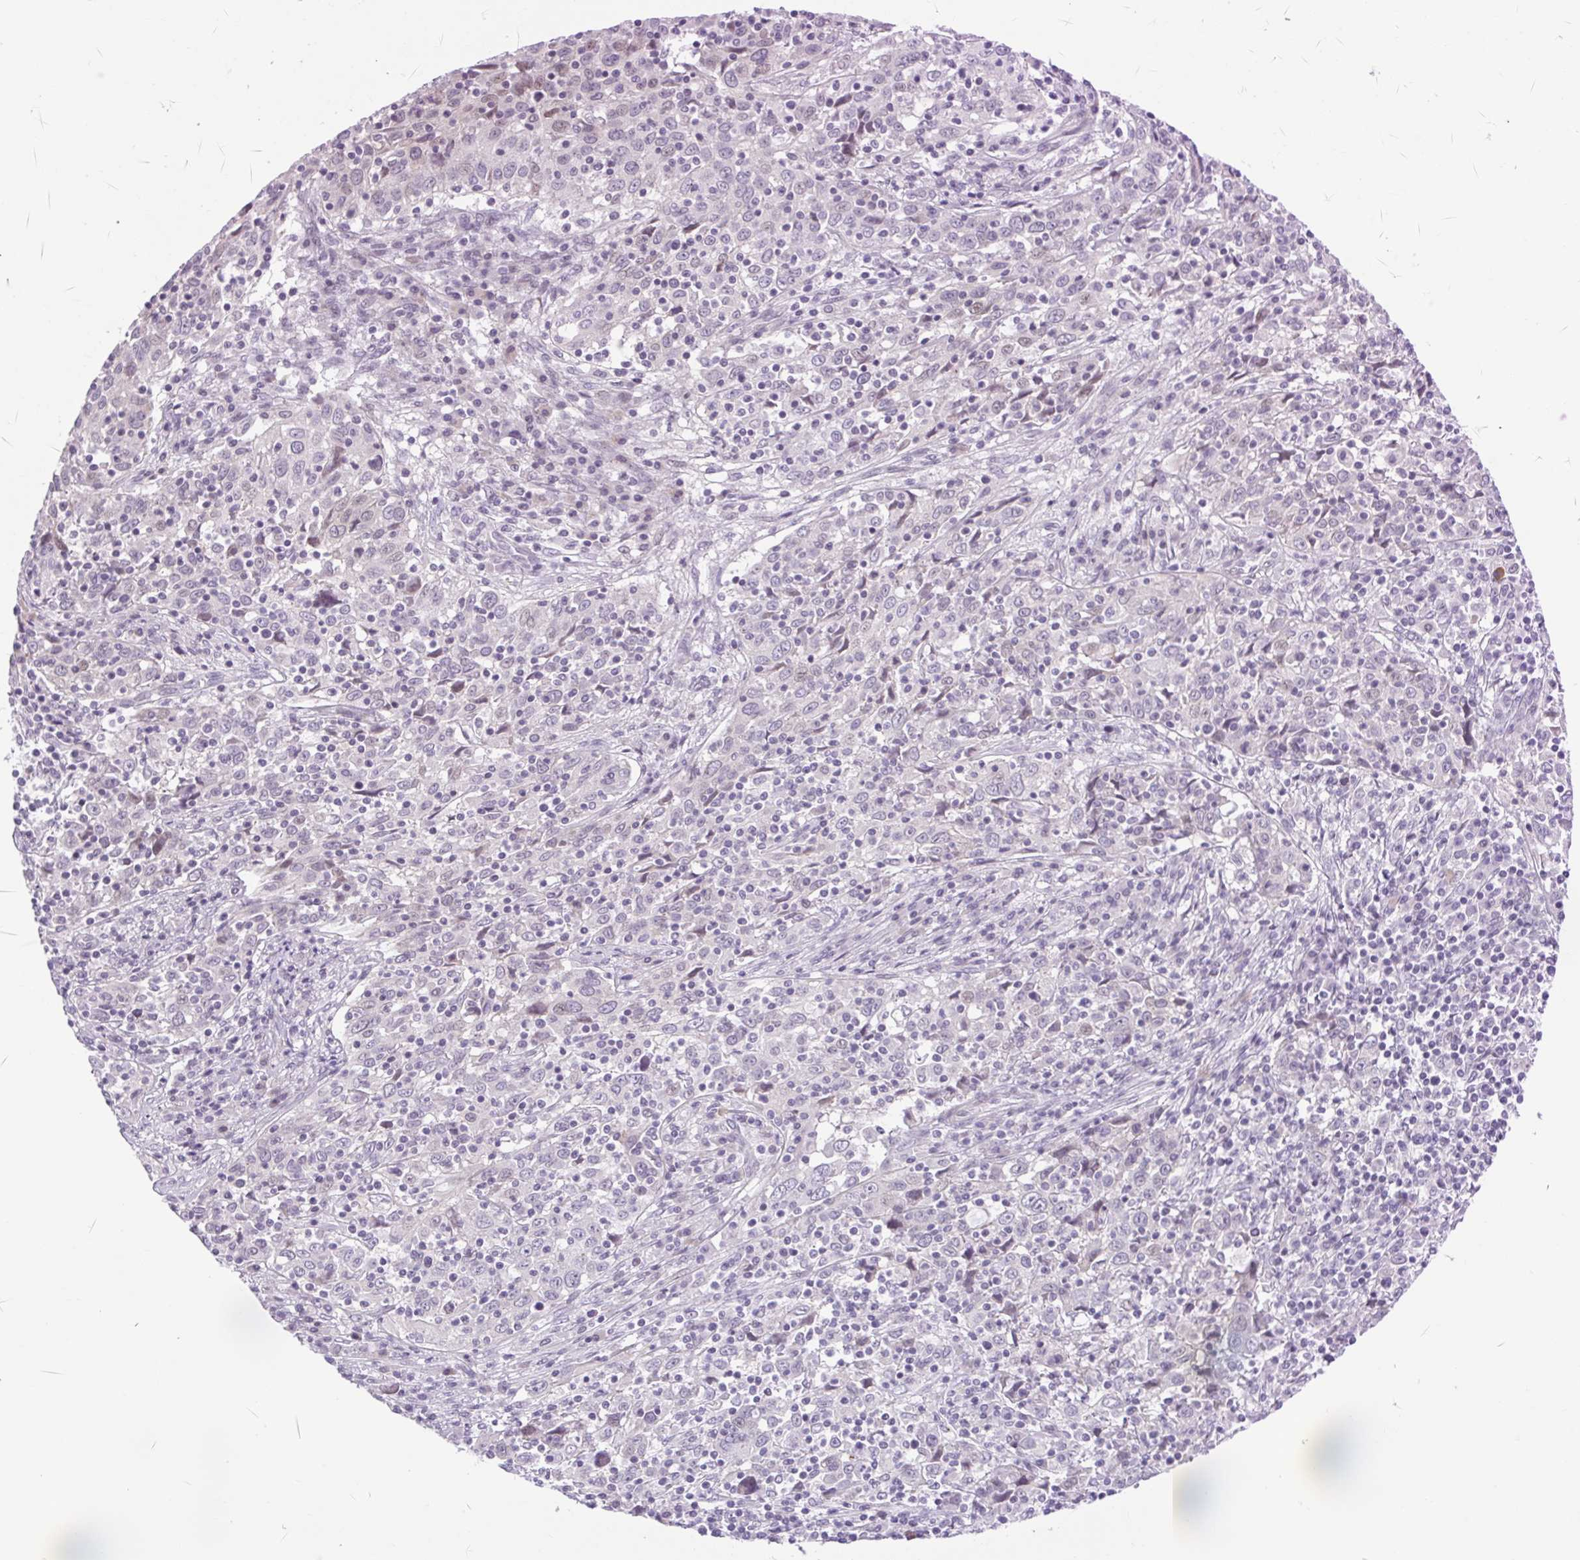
{"staining": {"intensity": "negative", "quantity": "none", "location": "none"}, "tissue": "cervical cancer", "cell_type": "Tumor cells", "image_type": "cancer", "snomed": [{"axis": "morphology", "description": "Squamous cell carcinoma, NOS"}, {"axis": "topography", "description": "Cervix"}], "caption": "This is an immunohistochemistry (IHC) photomicrograph of human cervical cancer. There is no staining in tumor cells.", "gene": "FAM153A", "patient": {"sex": "female", "age": 46}}